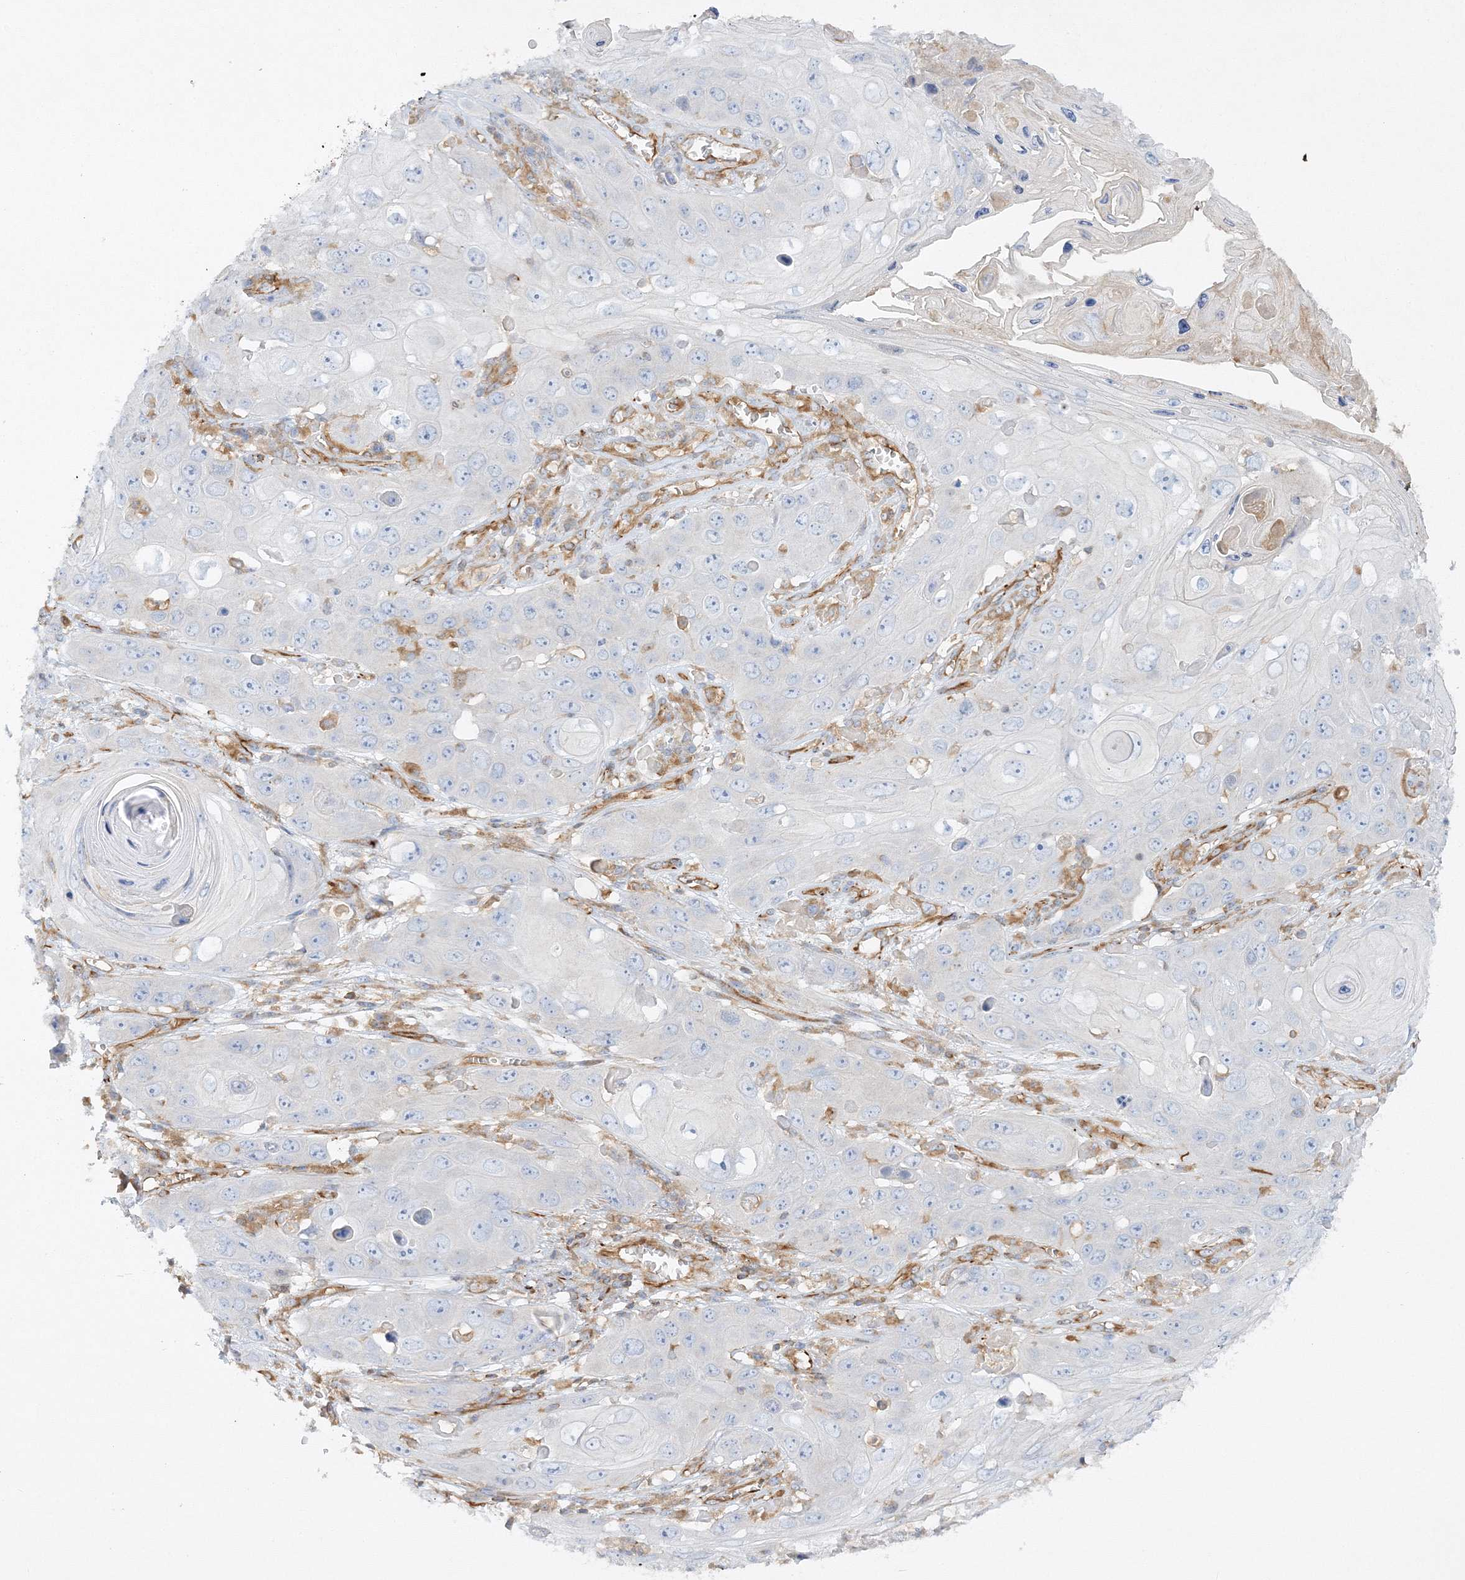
{"staining": {"intensity": "negative", "quantity": "none", "location": "none"}, "tissue": "skin cancer", "cell_type": "Tumor cells", "image_type": "cancer", "snomed": [{"axis": "morphology", "description": "Squamous cell carcinoma, NOS"}, {"axis": "topography", "description": "Skin"}], "caption": "High power microscopy photomicrograph of an IHC photomicrograph of skin cancer (squamous cell carcinoma), revealing no significant positivity in tumor cells.", "gene": "WDR37", "patient": {"sex": "male", "age": 55}}